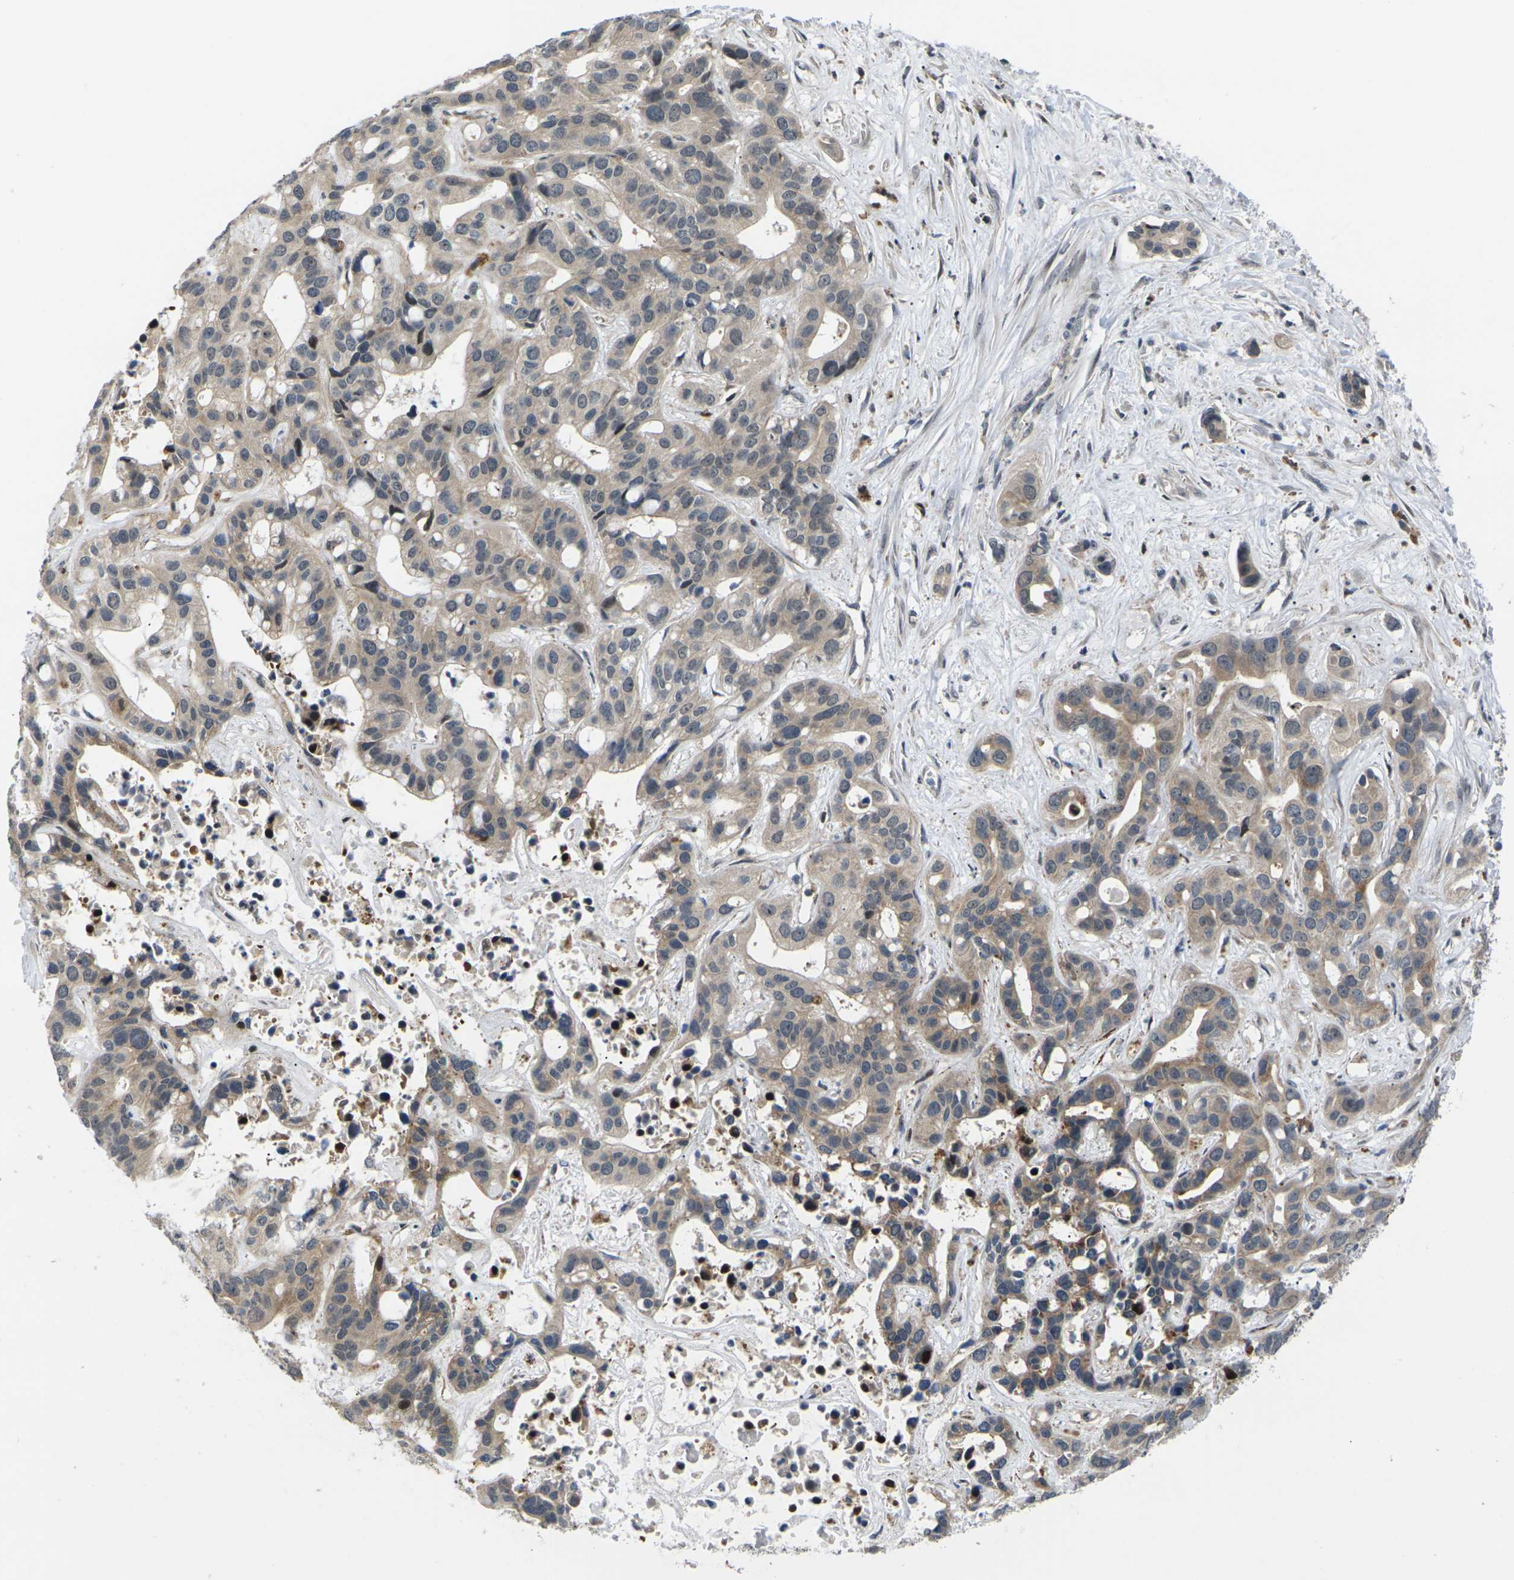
{"staining": {"intensity": "moderate", "quantity": "25%-75%", "location": "cytoplasmic/membranous"}, "tissue": "liver cancer", "cell_type": "Tumor cells", "image_type": "cancer", "snomed": [{"axis": "morphology", "description": "Cholangiocarcinoma"}, {"axis": "topography", "description": "Liver"}], "caption": "Immunohistochemistry staining of liver cholangiocarcinoma, which displays medium levels of moderate cytoplasmic/membranous expression in about 25%-75% of tumor cells indicating moderate cytoplasmic/membranous protein expression. The staining was performed using DAB (3,3'-diaminobenzidine) (brown) for protein detection and nuclei were counterstained in hematoxylin (blue).", "gene": "RPS6KA3", "patient": {"sex": "female", "age": 65}}